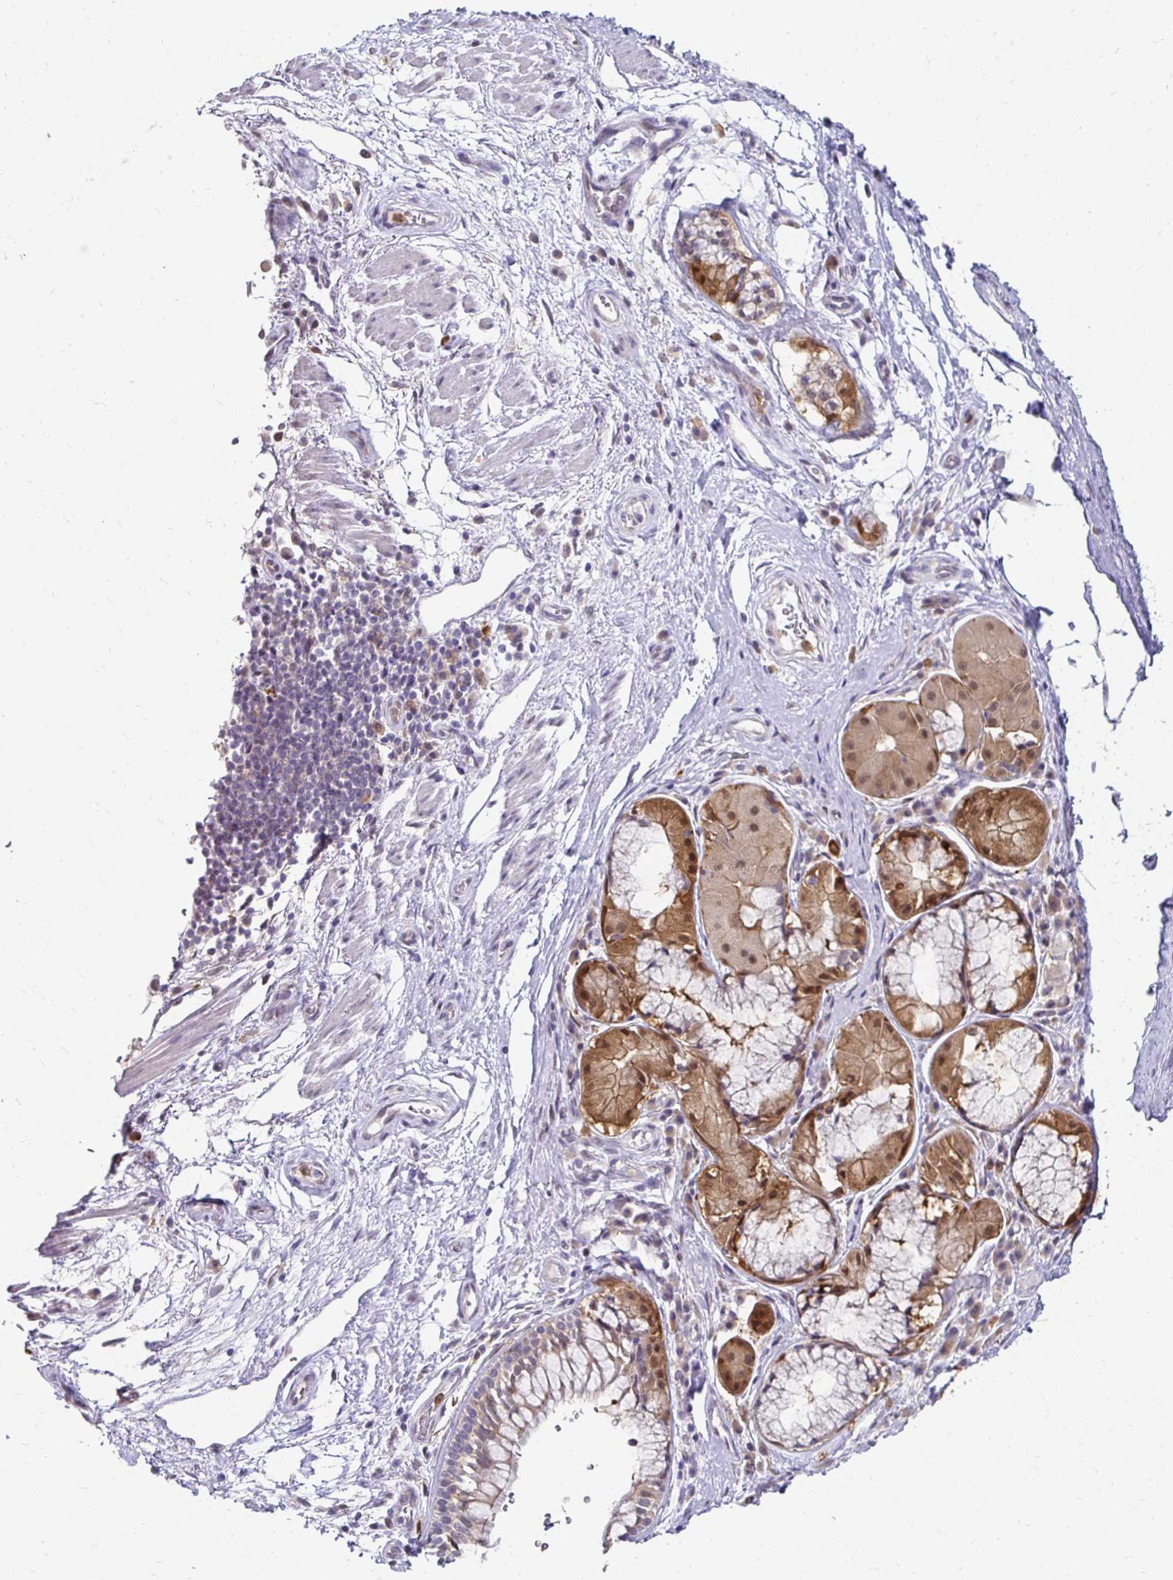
{"staining": {"intensity": "negative", "quantity": "none", "location": "none"}, "tissue": "adipose tissue", "cell_type": "Adipocytes", "image_type": "normal", "snomed": [{"axis": "morphology", "description": "Normal tissue, NOS"}, {"axis": "topography", "description": "Cartilage tissue"}, {"axis": "topography", "description": "Bronchus"}], "caption": "This is an IHC image of unremarkable human adipose tissue. There is no positivity in adipocytes.", "gene": "PADI2", "patient": {"sex": "male", "age": 64}}